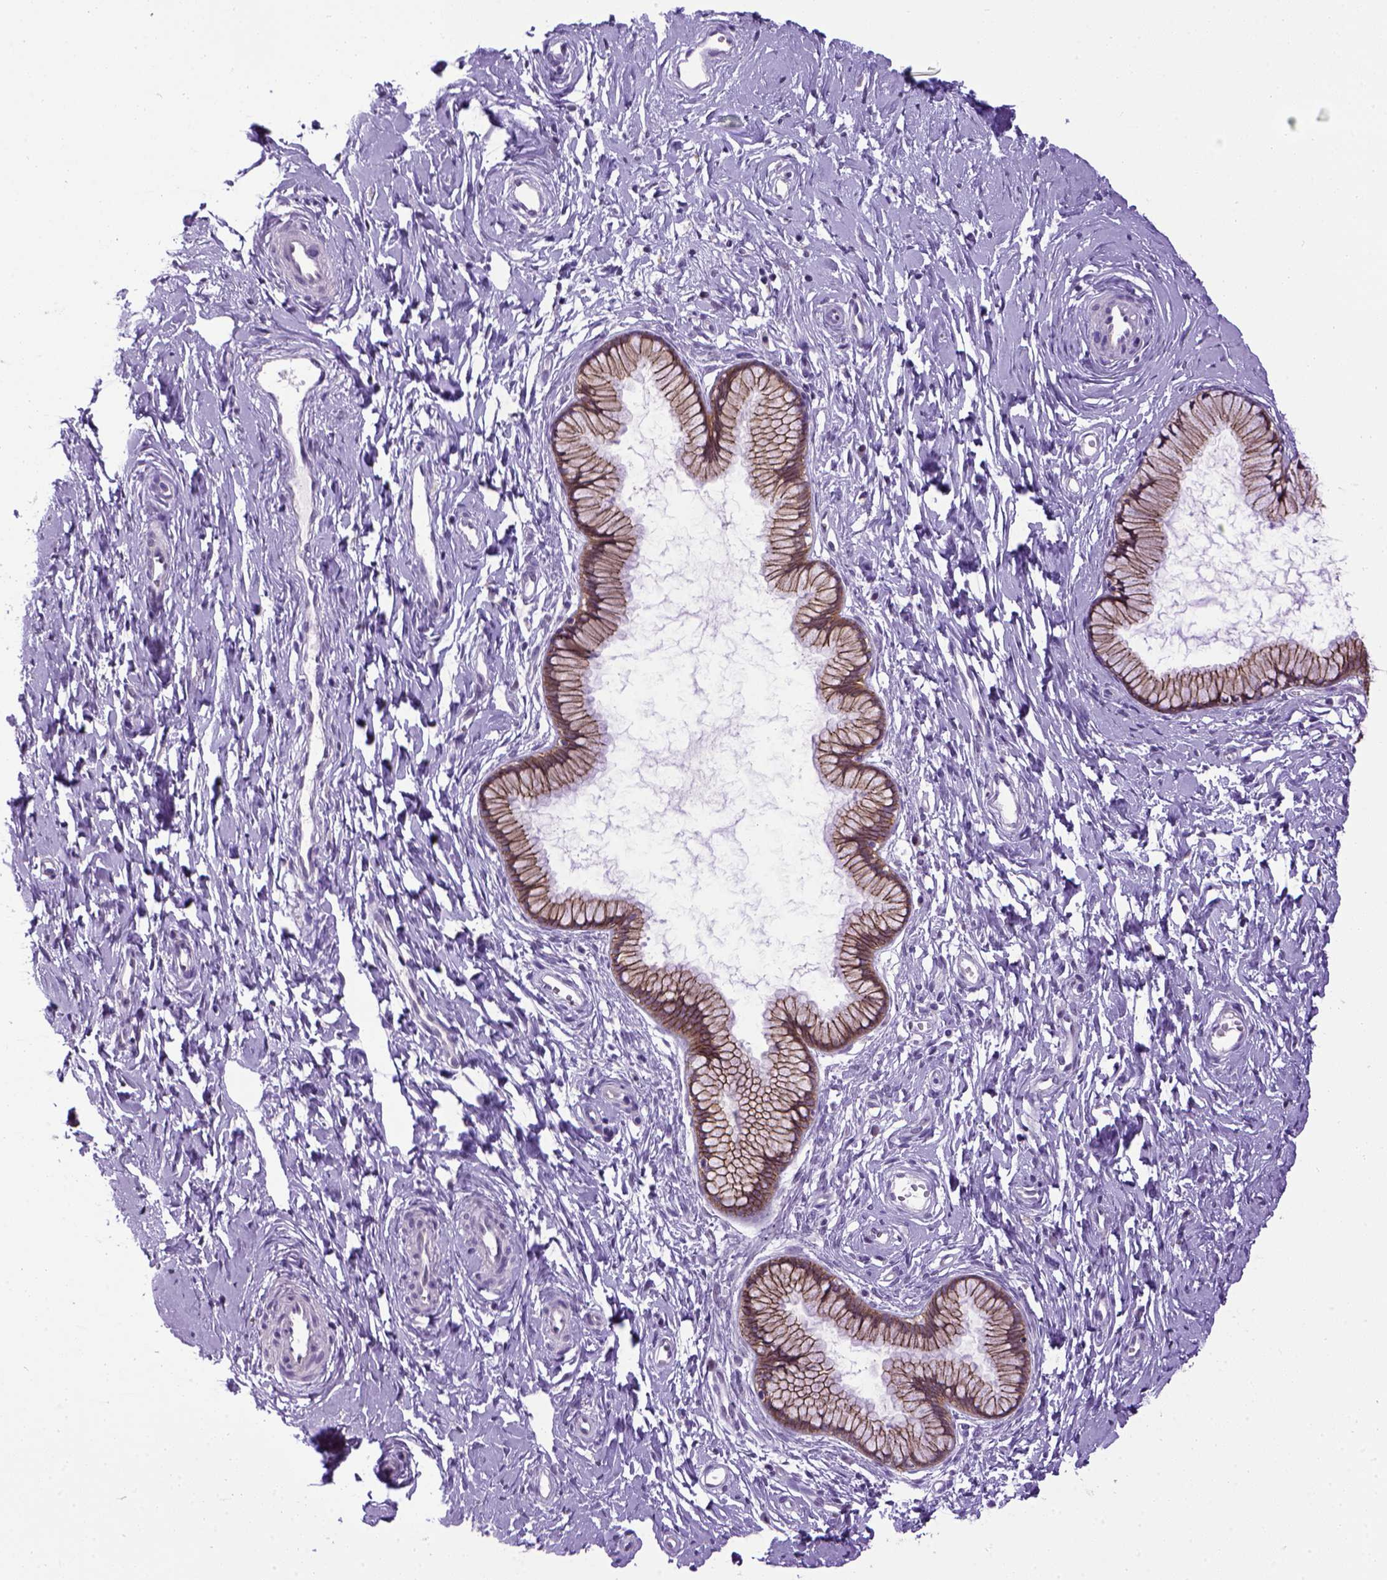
{"staining": {"intensity": "strong", "quantity": ">75%", "location": "cytoplasmic/membranous"}, "tissue": "cervix", "cell_type": "Glandular cells", "image_type": "normal", "snomed": [{"axis": "morphology", "description": "Normal tissue, NOS"}, {"axis": "topography", "description": "Cervix"}], "caption": "A brown stain highlights strong cytoplasmic/membranous positivity of a protein in glandular cells of normal human cervix. The protein of interest is stained brown, and the nuclei are stained in blue (DAB (3,3'-diaminobenzidine) IHC with brightfield microscopy, high magnification).", "gene": "CDH1", "patient": {"sex": "female", "age": 40}}